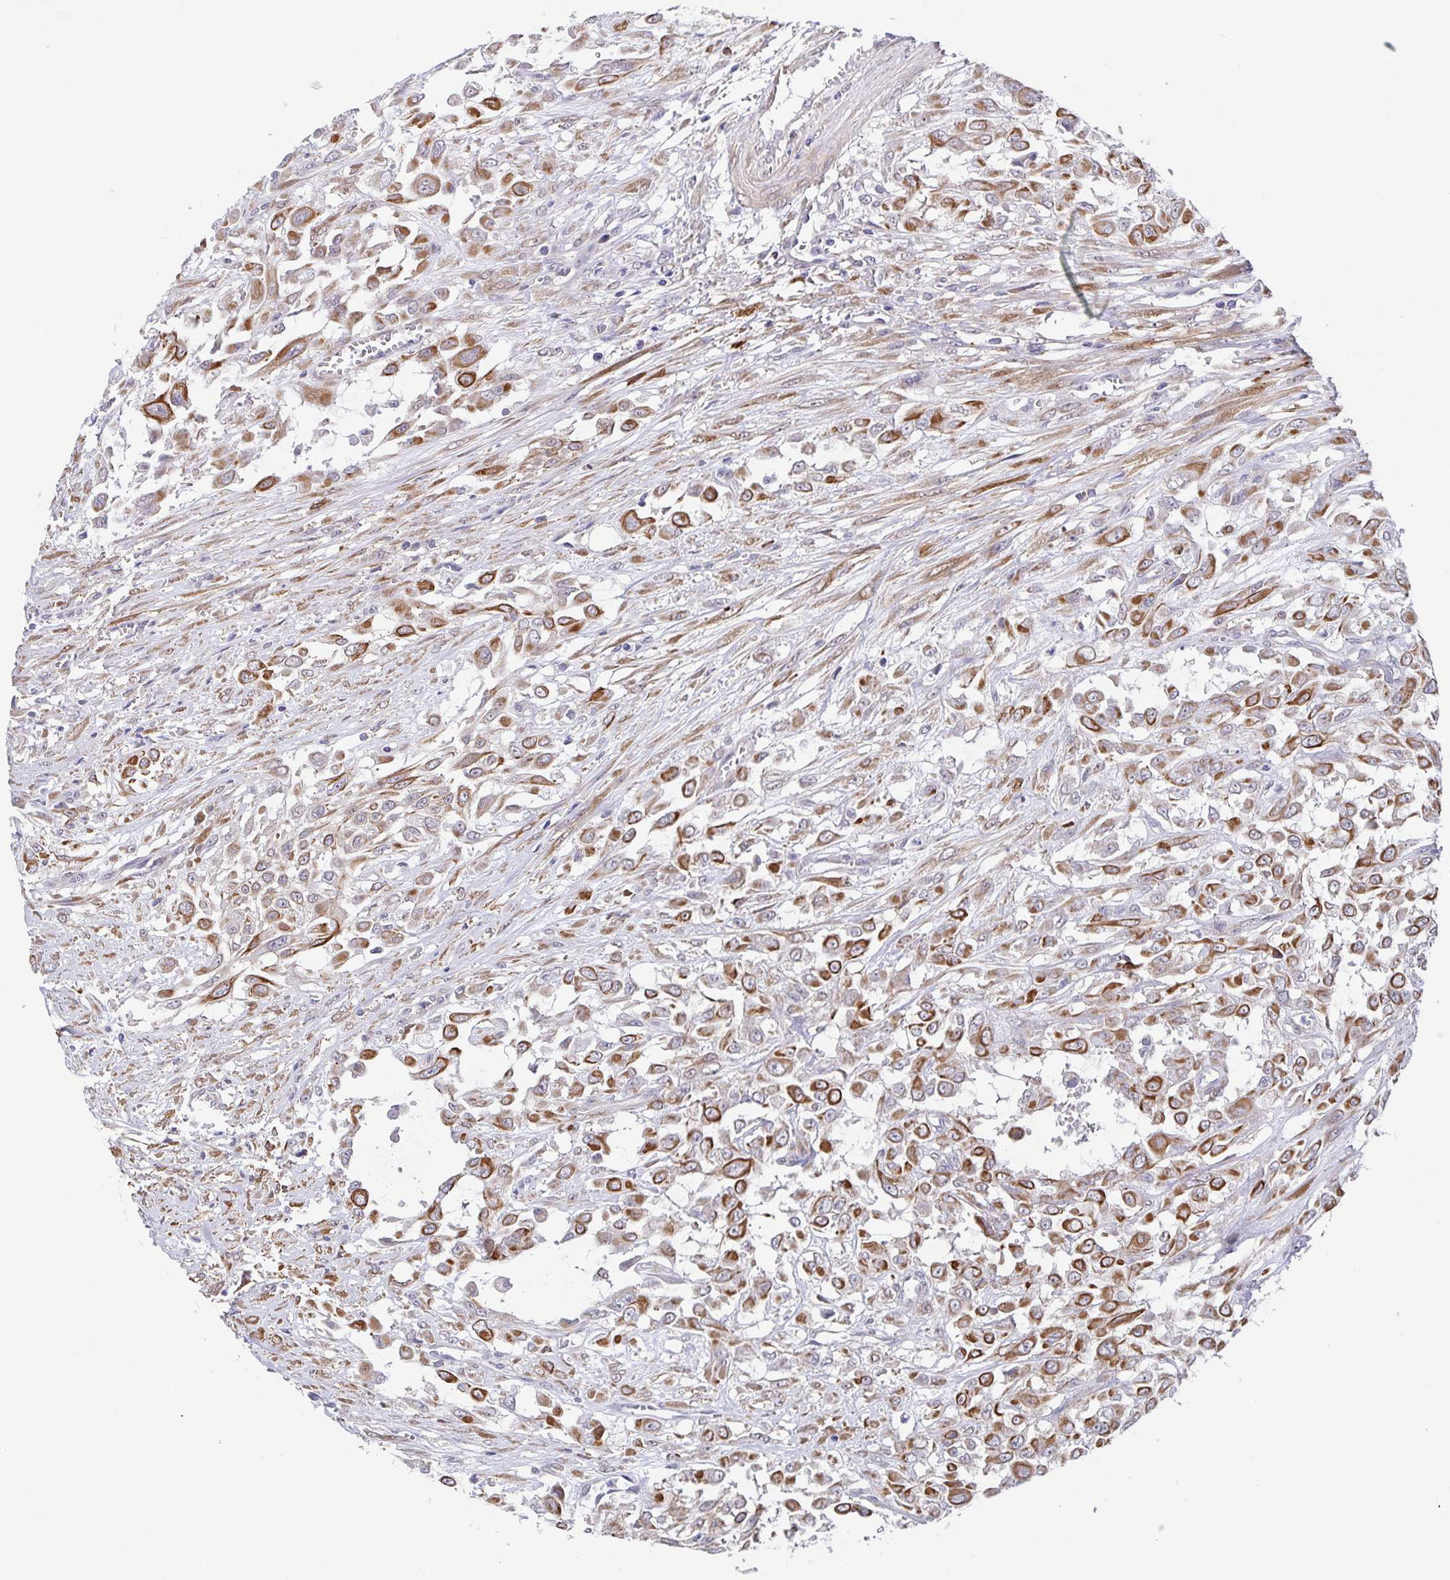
{"staining": {"intensity": "moderate", "quantity": ">75%", "location": "cytoplasmic/membranous"}, "tissue": "urothelial cancer", "cell_type": "Tumor cells", "image_type": "cancer", "snomed": [{"axis": "morphology", "description": "Urothelial carcinoma, High grade"}, {"axis": "topography", "description": "Urinary bladder"}], "caption": "Immunohistochemistry (IHC) image of neoplastic tissue: urothelial cancer stained using IHC displays medium levels of moderate protein expression localized specifically in the cytoplasmic/membranous of tumor cells, appearing as a cytoplasmic/membranous brown color.", "gene": "ZIK1", "patient": {"sex": "male", "age": 57}}